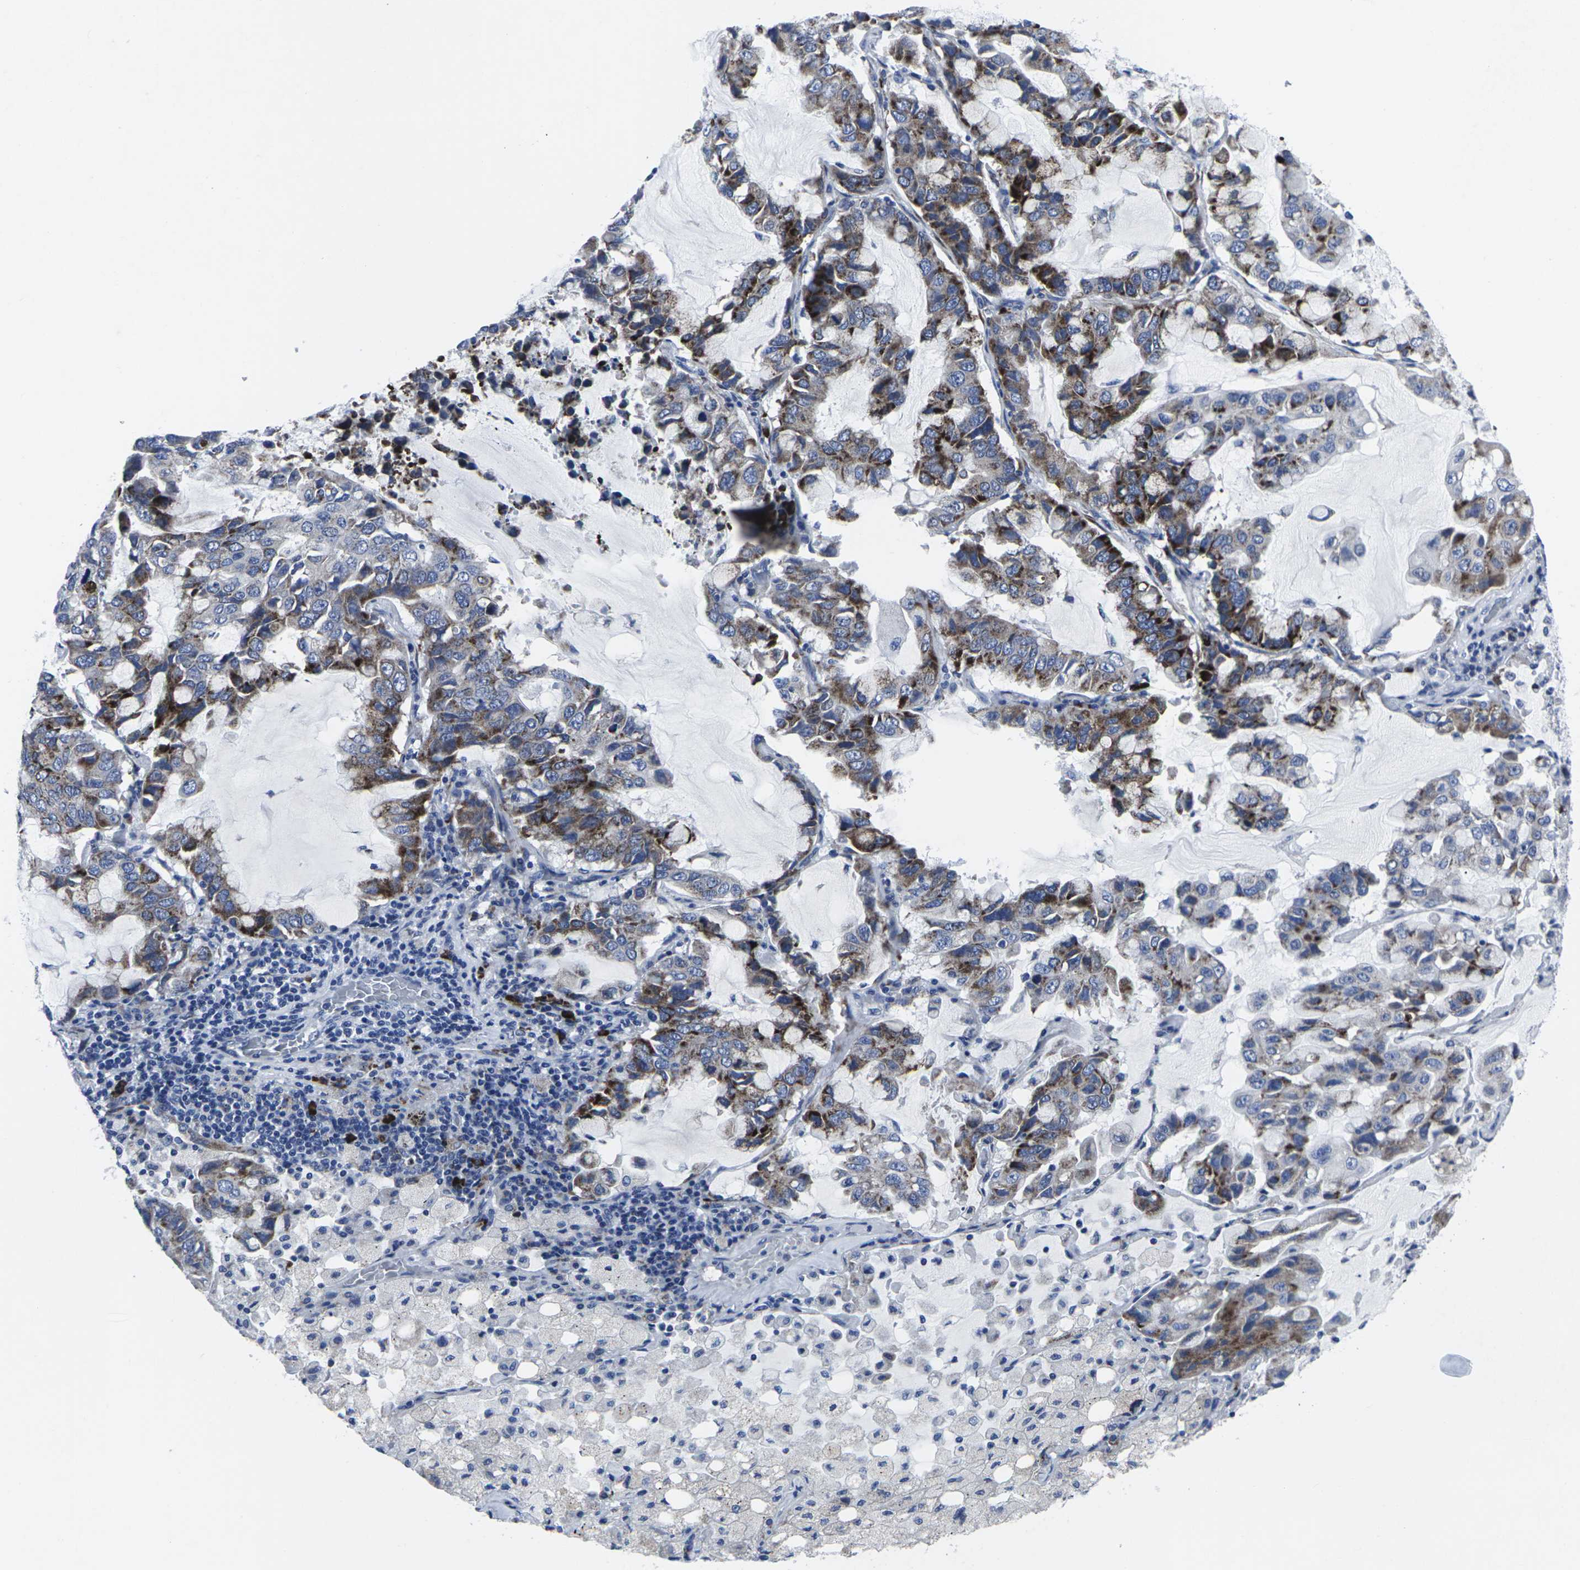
{"staining": {"intensity": "strong", "quantity": "25%-75%", "location": "cytoplasmic/membranous"}, "tissue": "lung cancer", "cell_type": "Tumor cells", "image_type": "cancer", "snomed": [{"axis": "morphology", "description": "Adenocarcinoma, NOS"}, {"axis": "topography", "description": "Lung"}], "caption": "Immunohistochemistry (IHC) of lung cancer reveals high levels of strong cytoplasmic/membranous staining in approximately 25%-75% of tumor cells.", "gene": "RPN1", "patient": {"sex": "male", "age": 64}}